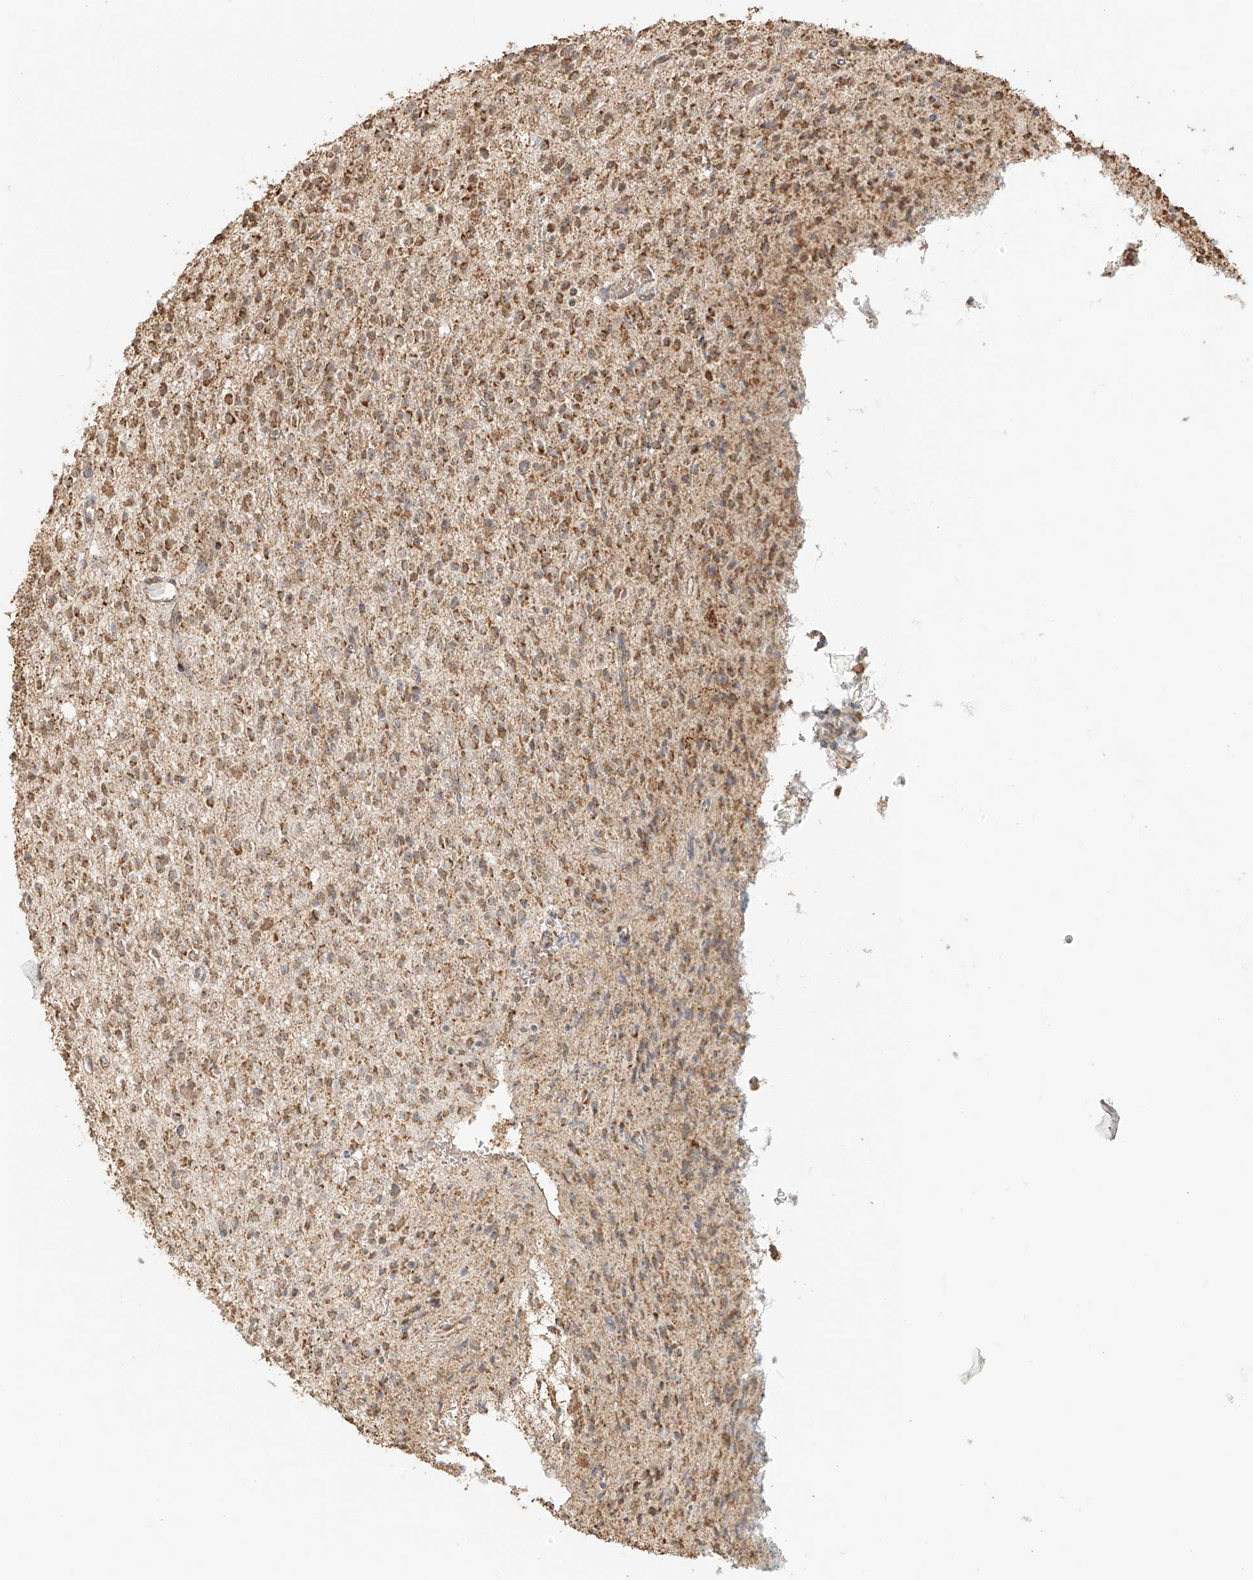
{"staining": {"intensity": "moderate", "quantity": ">75%", "location": "cytoplasmic/membranous"}, "tissue": "glioma", "cell_type": "Tumor cells", "image_type": "cancer", "snomed": [{"axis": "morphology", "description": "Glioma, malignant, High grade"}, {"axis": "topography", "description": "Brain"}], "caption": "Protein staining of high-grade glioma (malignant) tissue displays moderate cytoplasmic/membranous positivity in about >75% of tumor cells.", "gene": "MIPEP", "patient": {"sex": "male", "age": 34}}